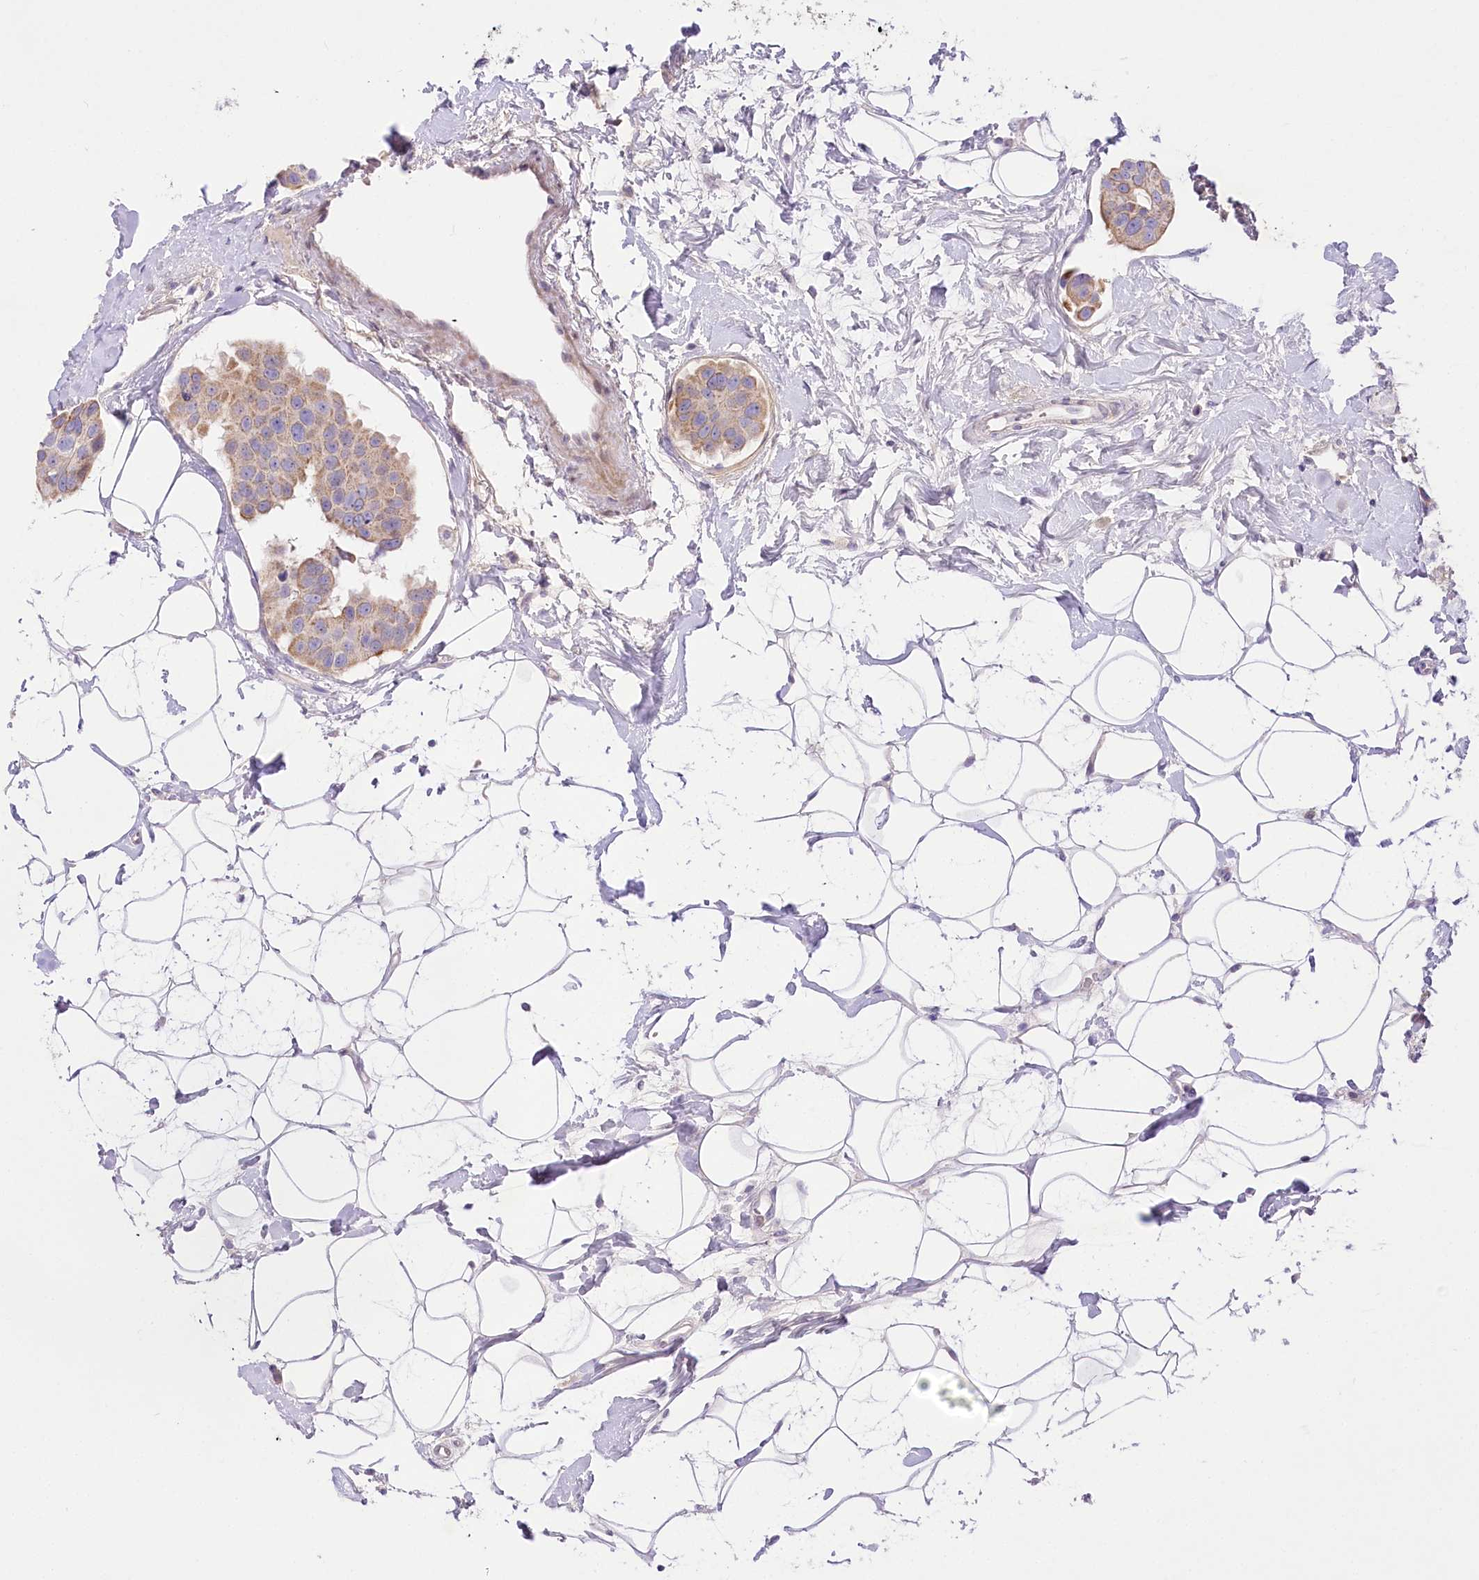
{"staining": {"intensity": "moderate", "quantity": ">75%", "location": "cytoplasmic/membranous"}, "tissue": "breast cancer", "cell_type": "Tumor cells", "image_type": "cancer", "snomed": [{"axis": "morphology", "description": "Normal tissue, NOS"}, {"axis": "morphology", "description": "Duct carcinoma"}, {"axis": "topography", "description": "Breast"}], "caption": "High-magnification brightfield microscopy of breast cancer stained with DAB (brown) and counterstained with hematoxylin (blue). tumor cells exhibit moderate cytoplasmic/membranous positivity is present in approximately>75% of cells.", "gene": "LRRC14B", "patient": {"sex": "female", "age": 39}}